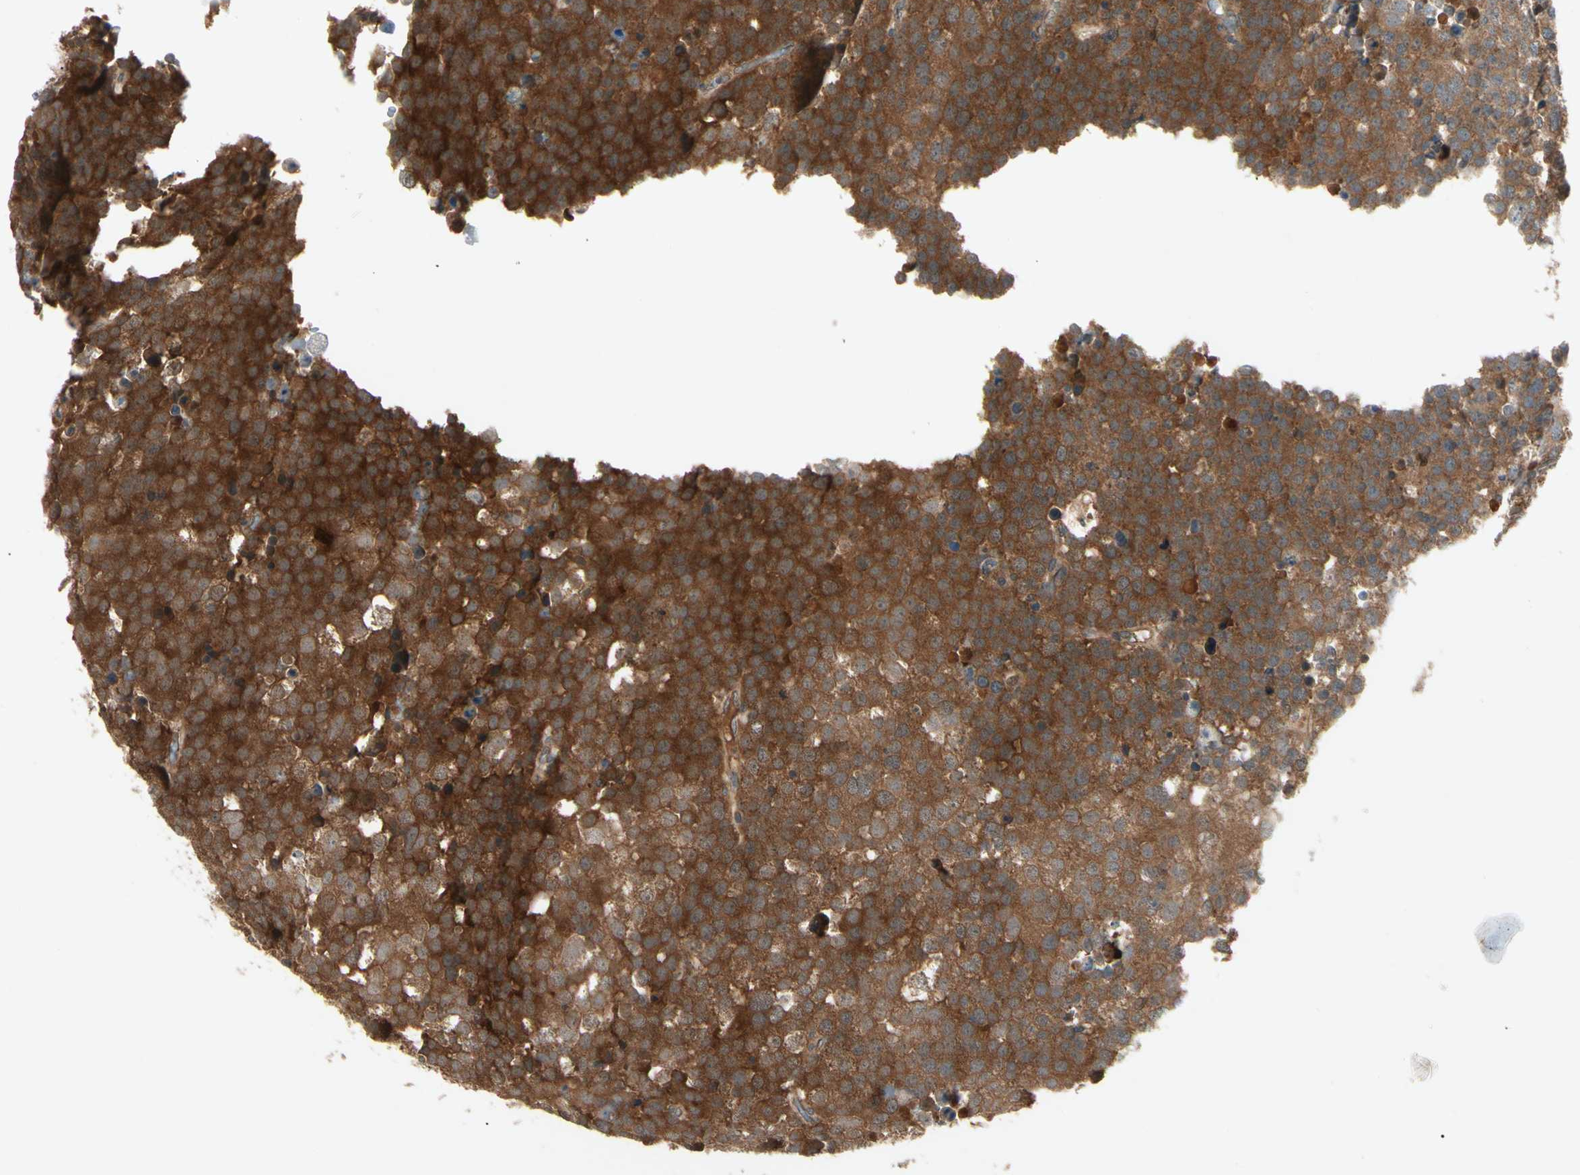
{"staining": {"intensity": "strong", "quantity": ">75%", "location": "cytoplasmic/membranous"}, "tissue": "testis cancer", "cell_type": "Tumor cells", "image_type": "cancer", "snomed": [{"axis": "morphology", "description": "Seminoma, NOS"}, {"axis": "topography", "description": "Testis"}], "caption": "Testis cancer tissue reveals strong cytoplasmic/membranous positivity in about >75% of tumor cells", "gene": "RNF14", "patient": {"sex": "male", "age": 71}}